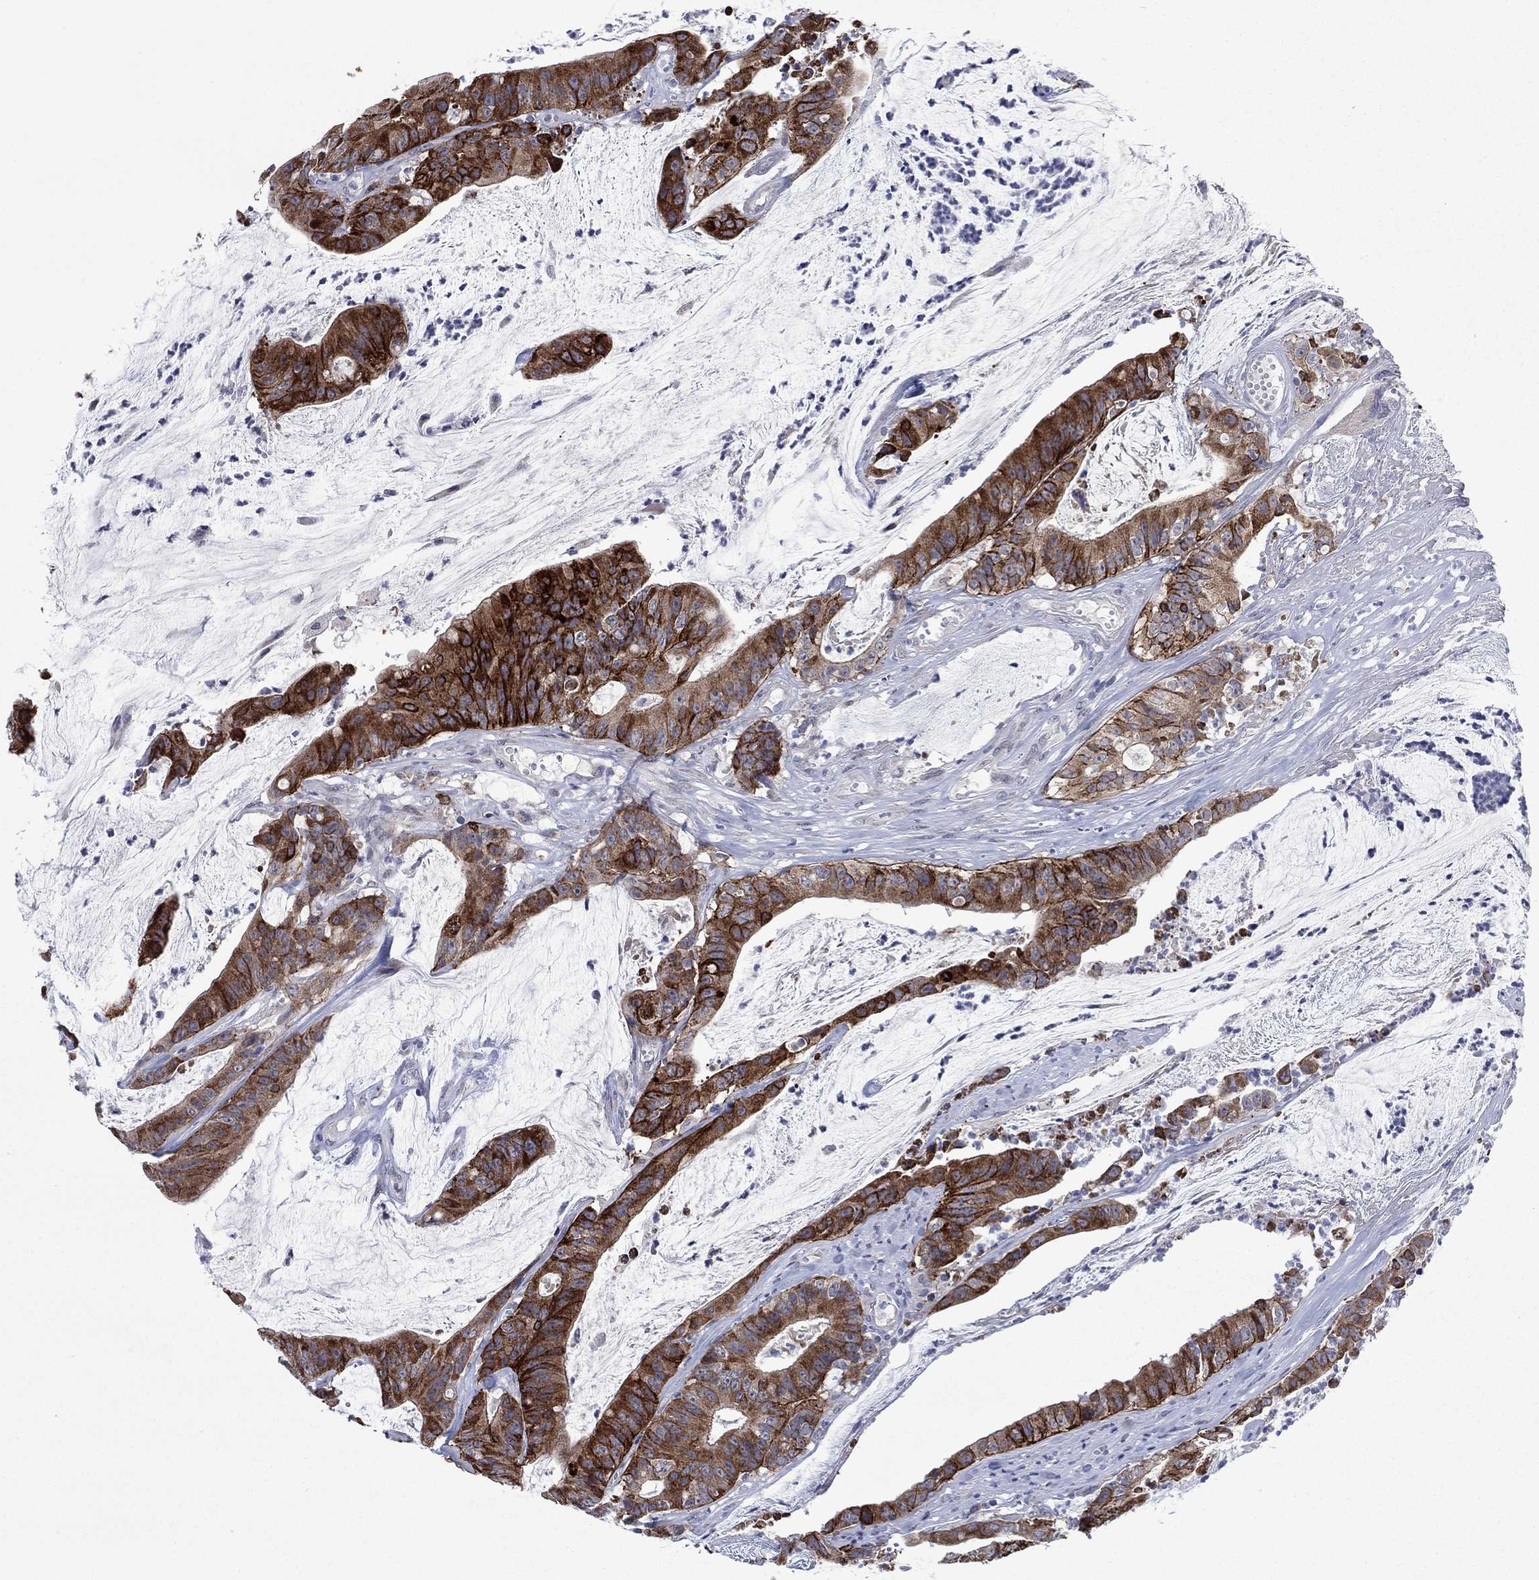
{"staining": {"intensity": "strong", "quantity": "25%-75%", "location": "cytoplasmic/membranous"}, "tissue": "colorectal cancer", "cell_type": "Tumor cells", "image_type": "cancer", "snomed": [{"axis": "morphology", "description": "Adenocarcinoma, NOS"}, {"axis": "topography", "description": "Colon"}], "caption": "Strong cytoplasmic/membranous protein staining is present in approximately 25%-75% of tumor cells in colorectal cancer.", "gene": "SDC1", "patient": {"sex": "female", "age": 69}}